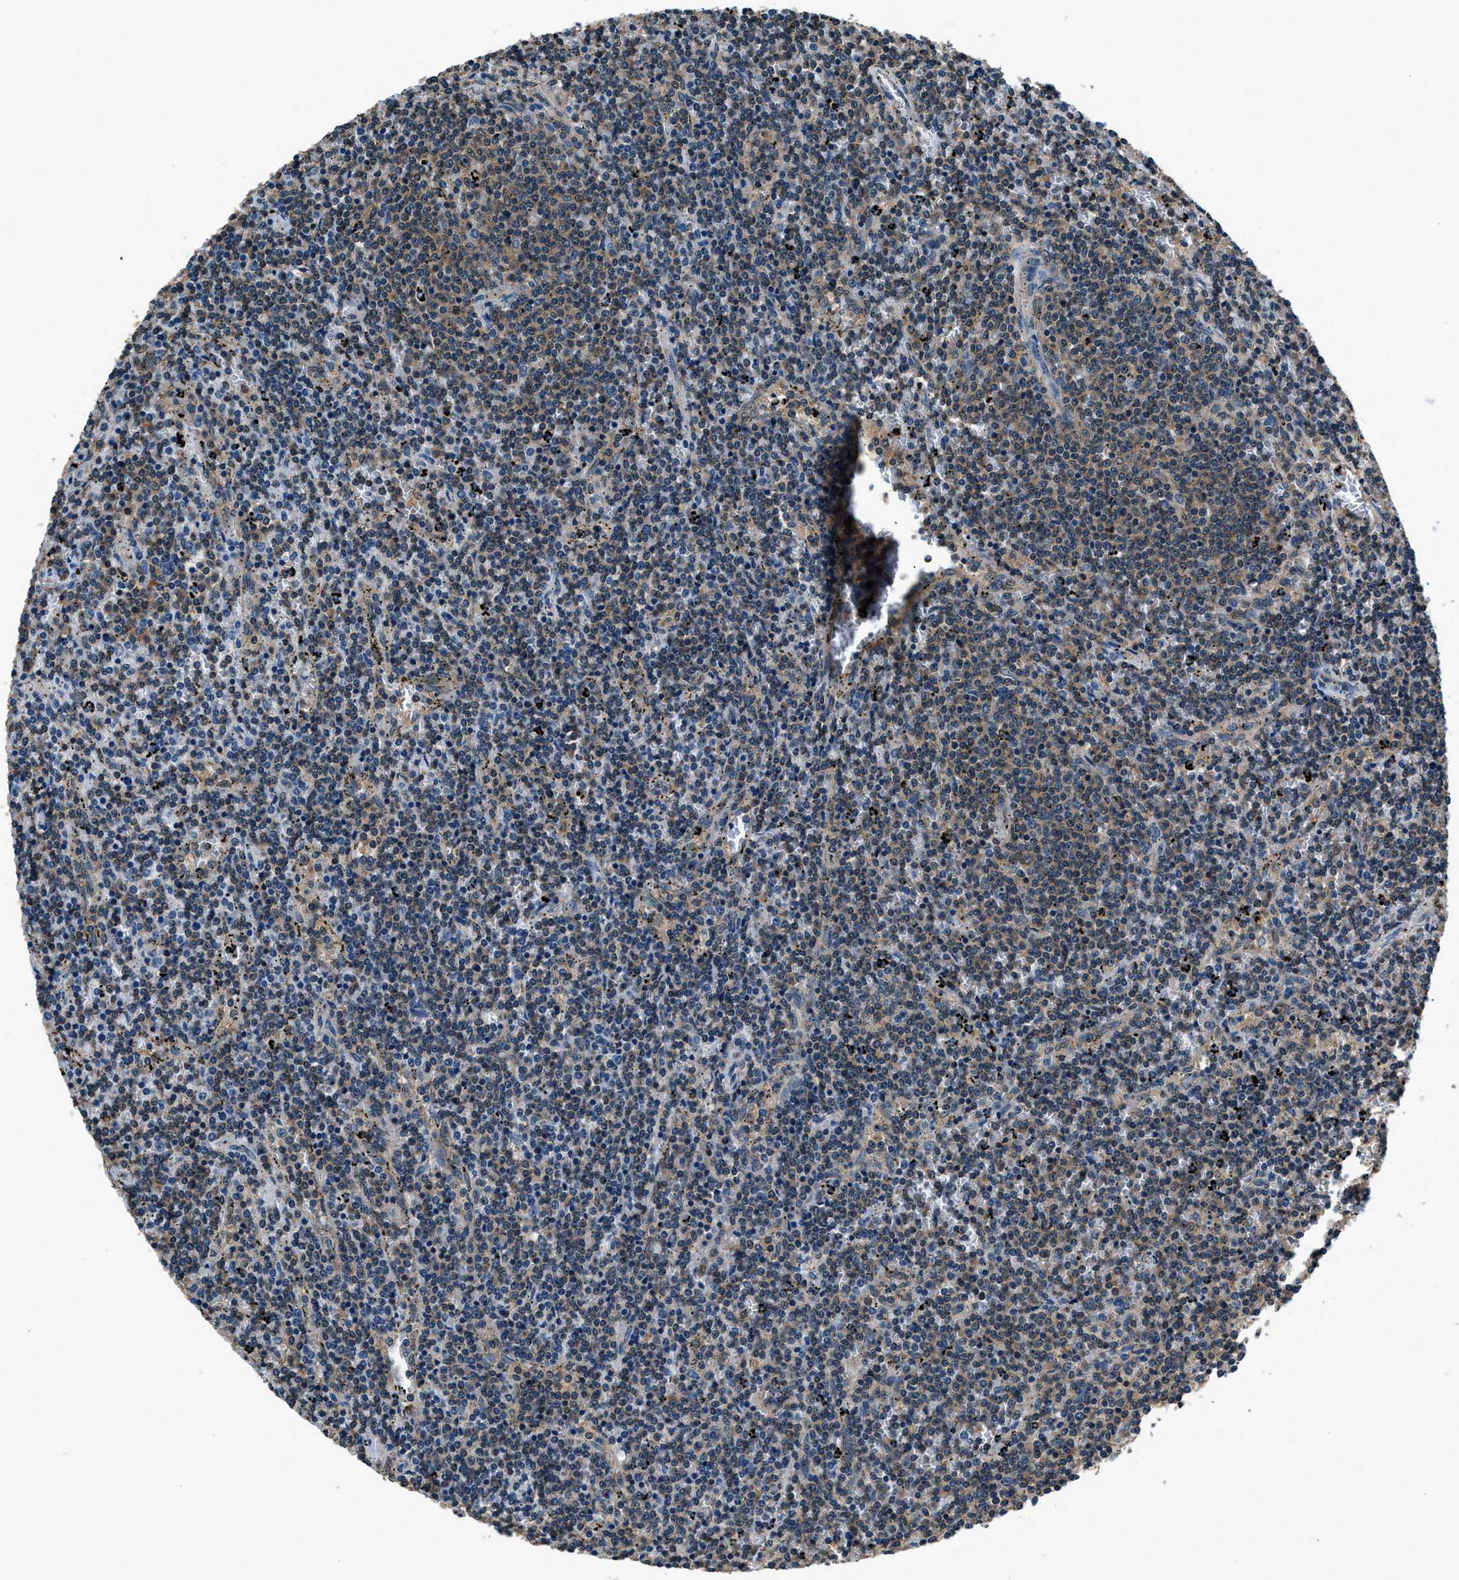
{"staining": {"intensity": "weak", "quantity": "25%-75%", "location": "cytoplasmic/membranous"}, "tissue": "lymphoma", "cell_type": "Tumor cells", "image_type": "cancer", "snomed": [{"axis": "morphology", "description": "Malignant lymphoma, non-Hodgkin's type, Low grade"}, {"axis": "topography", "description": "Spleen"}], "caption": "DAB immunohistochemical staining of low-grade malignant lymphoma, non-Hodgkin's type exhibits weak cytoplasmic/membranous protein staining in about 25%-75% of tumor cells. The protein of interest is stained brown, and the nuclei are stained in blue (DAB (3,3'-diaminobenzidine) IHC with brightfield microscopy, high magnification).", "gene": "ARFGAP2", "patient": {"sex": "female", "age": 50}}